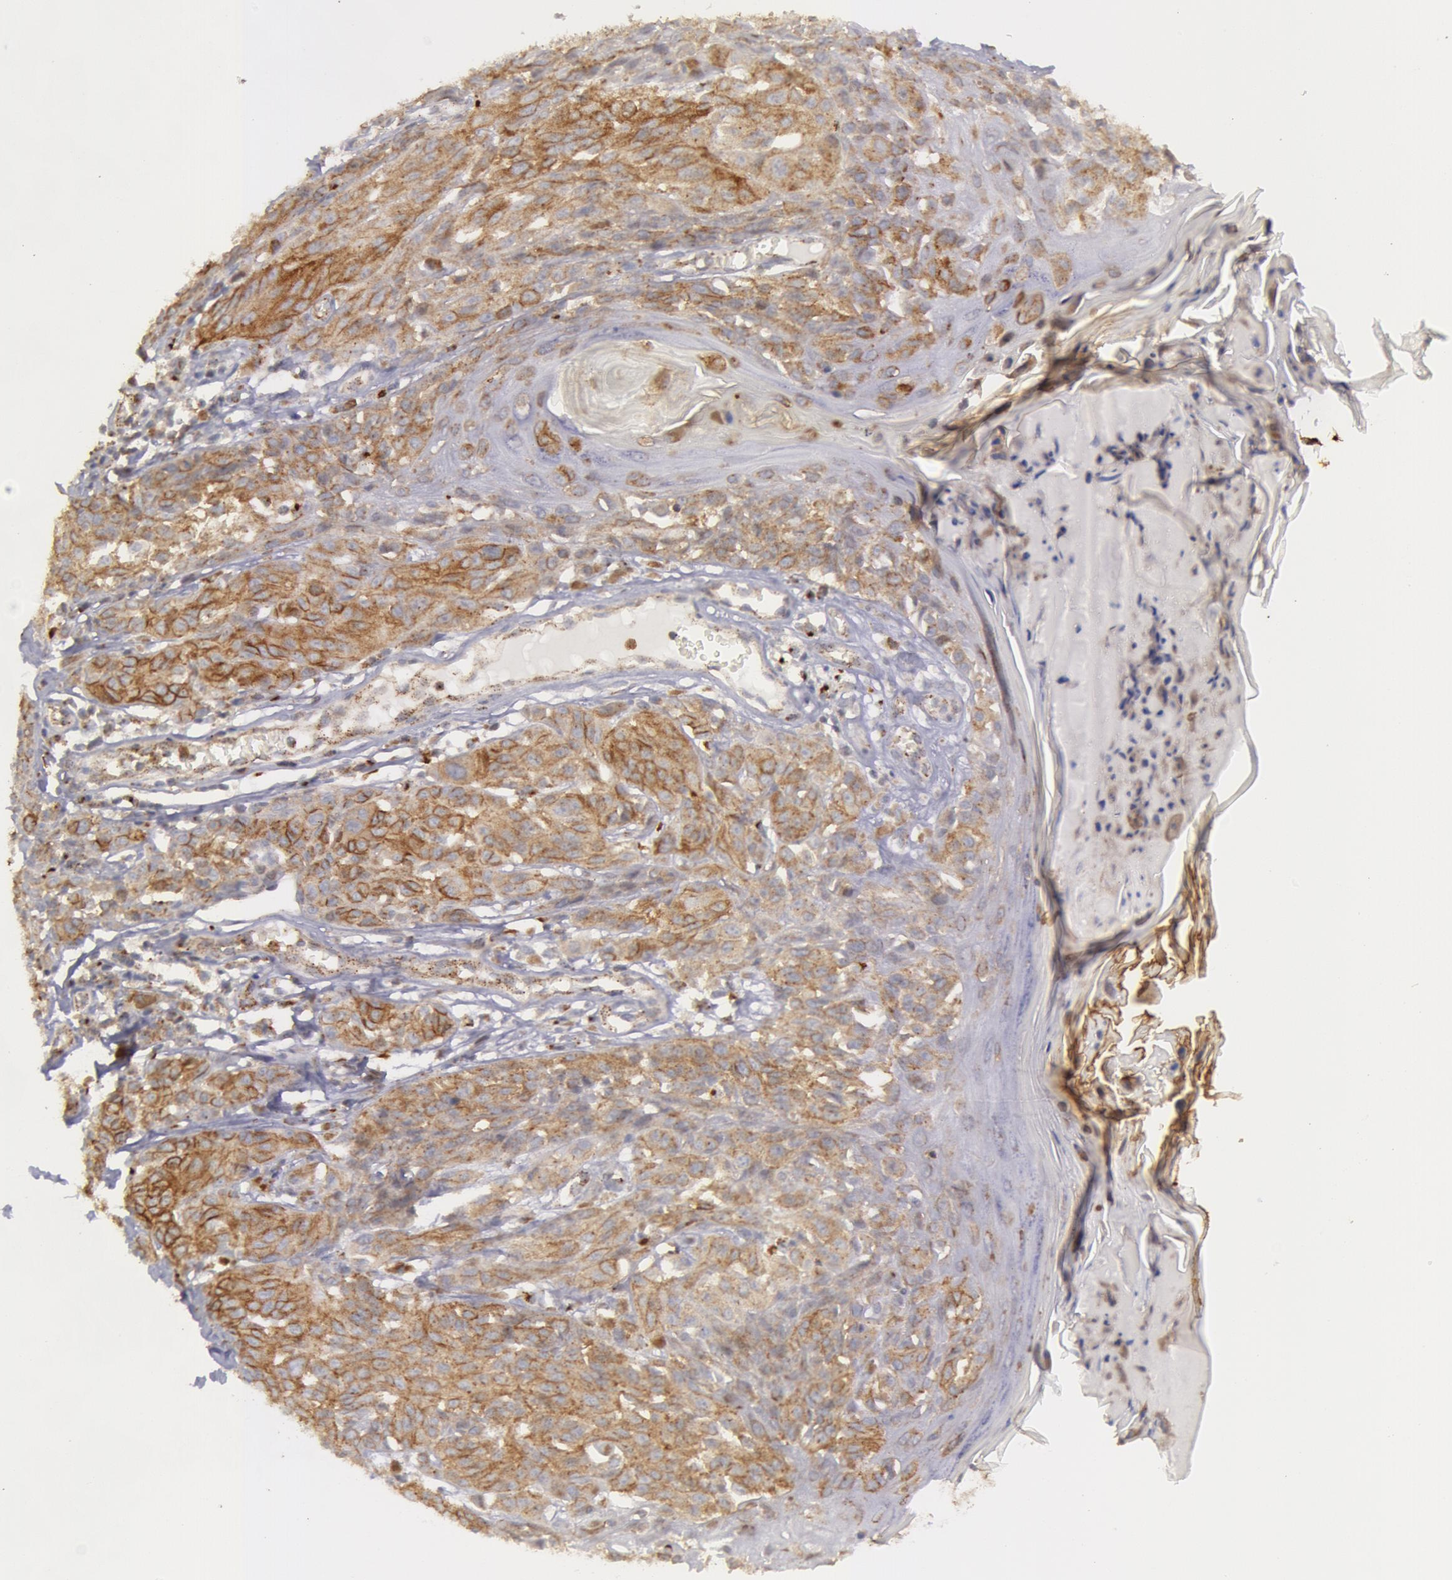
{"staining": {"intensity": "moderate", "quantity": ">75%", "location": "cytoplasmic/membranous"}, "tissue": "melanoma", "cell_type": "Tumor cells", "image_type": "cancer", "snomed": [{"axis": "morphology", "description": "Malignant melanoma, NOS"}, {"axis": "topography", "description": "Skin"}], "caption": "Malignant melanoma stained for a protein (brown) shows moderate cytoplasmic/membranous positive expression in approximately >75% of tumor cells.", "gene": "FLOT2", "patient": {"sex": "female", "age": 77}}